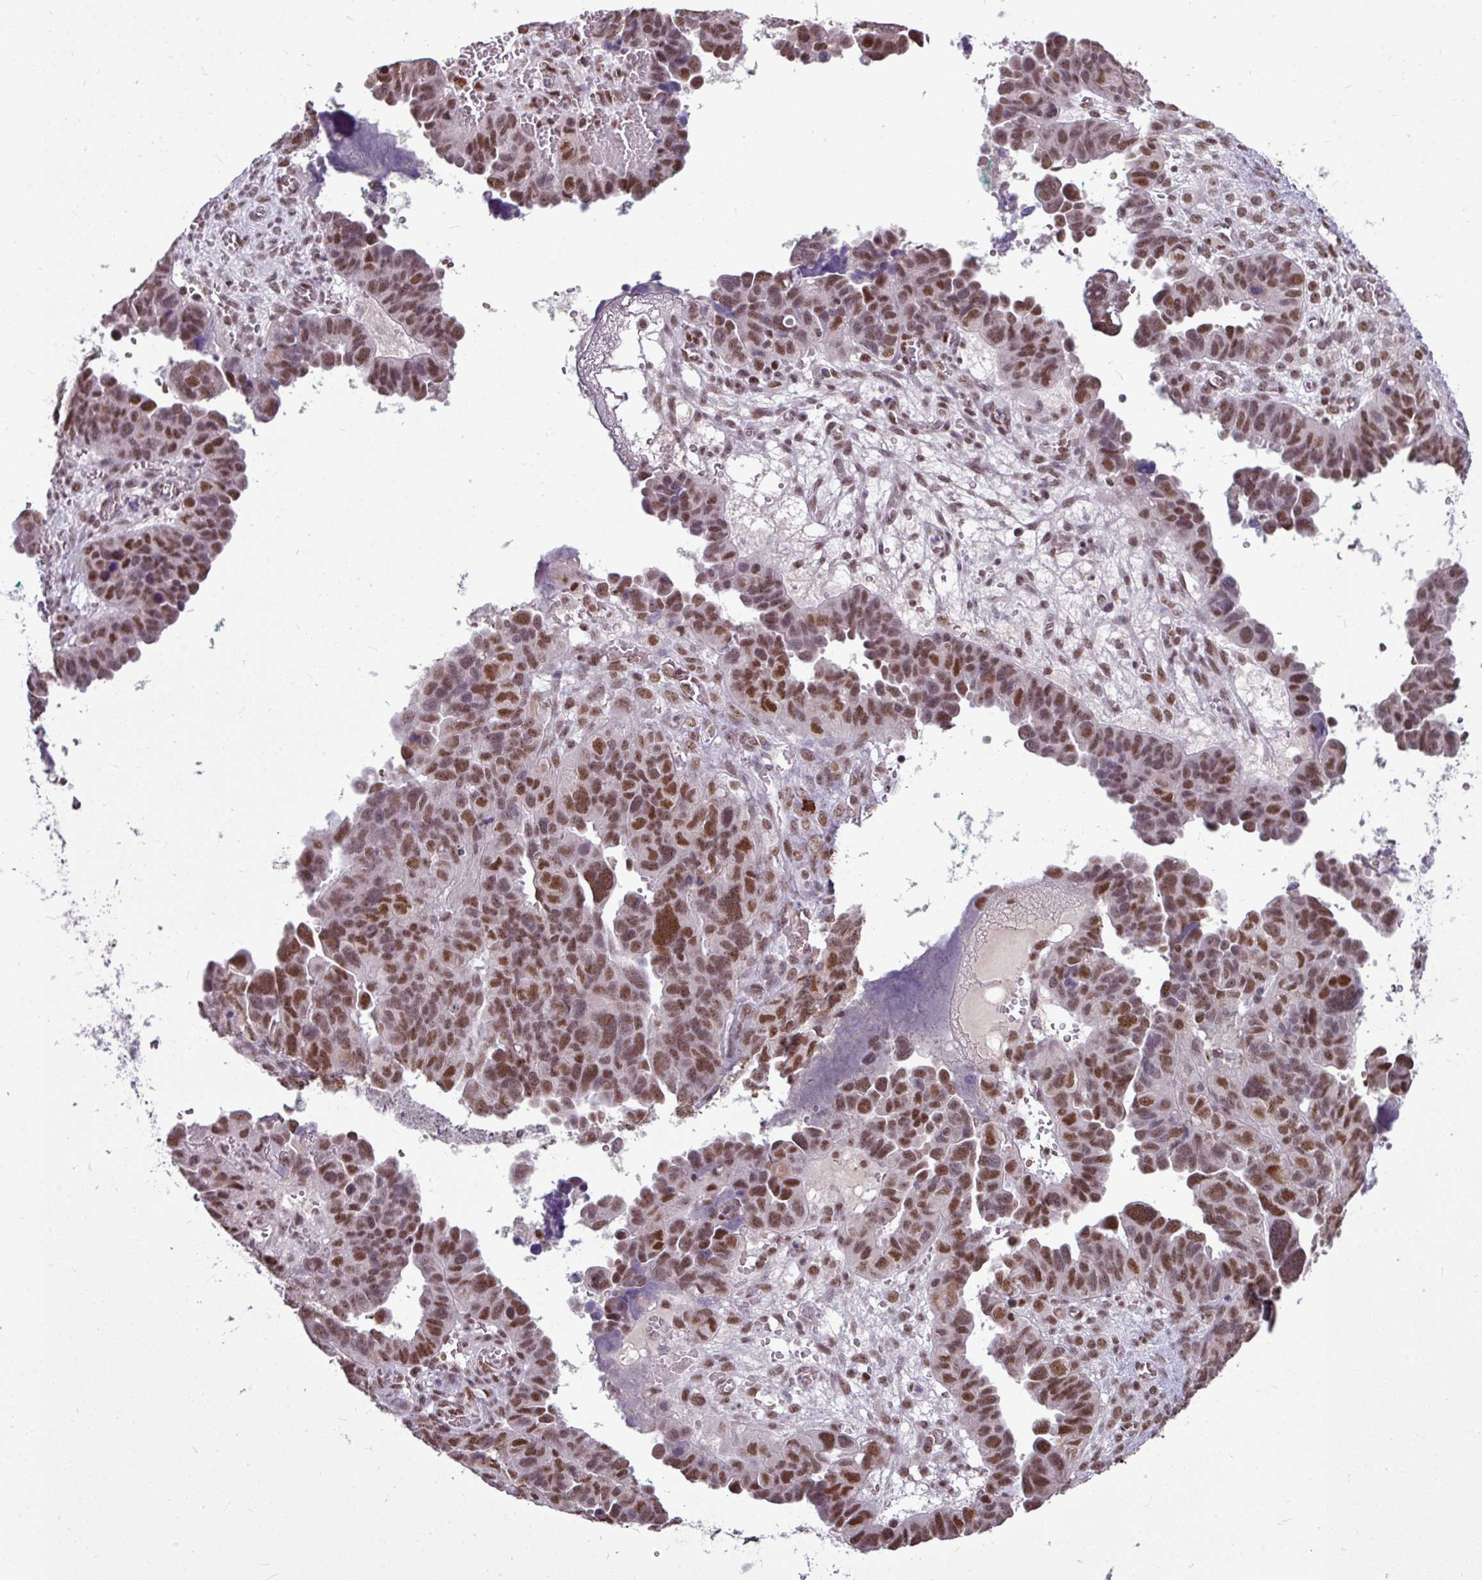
{"staining": {"intensity": "moderate", "quantity": ">75%", "location": "nuclear"}, "tissue": "ovarian cancer", "cell_type": "Tumor cells", "image_type": "cancer", "snomed": [{"axis": "morphology", "description": "Cystadenocarcinoma, serous, NOS"}, {"axis": "topography", "description": "Ovary"}], "caption": "This is an image of immunohistochemistry staining of ovarian cancer, which shows moderate positivity in the nuclear of tumor cells.", "gene": "TDG", "patient": {"sex": "female", "age": 64}}